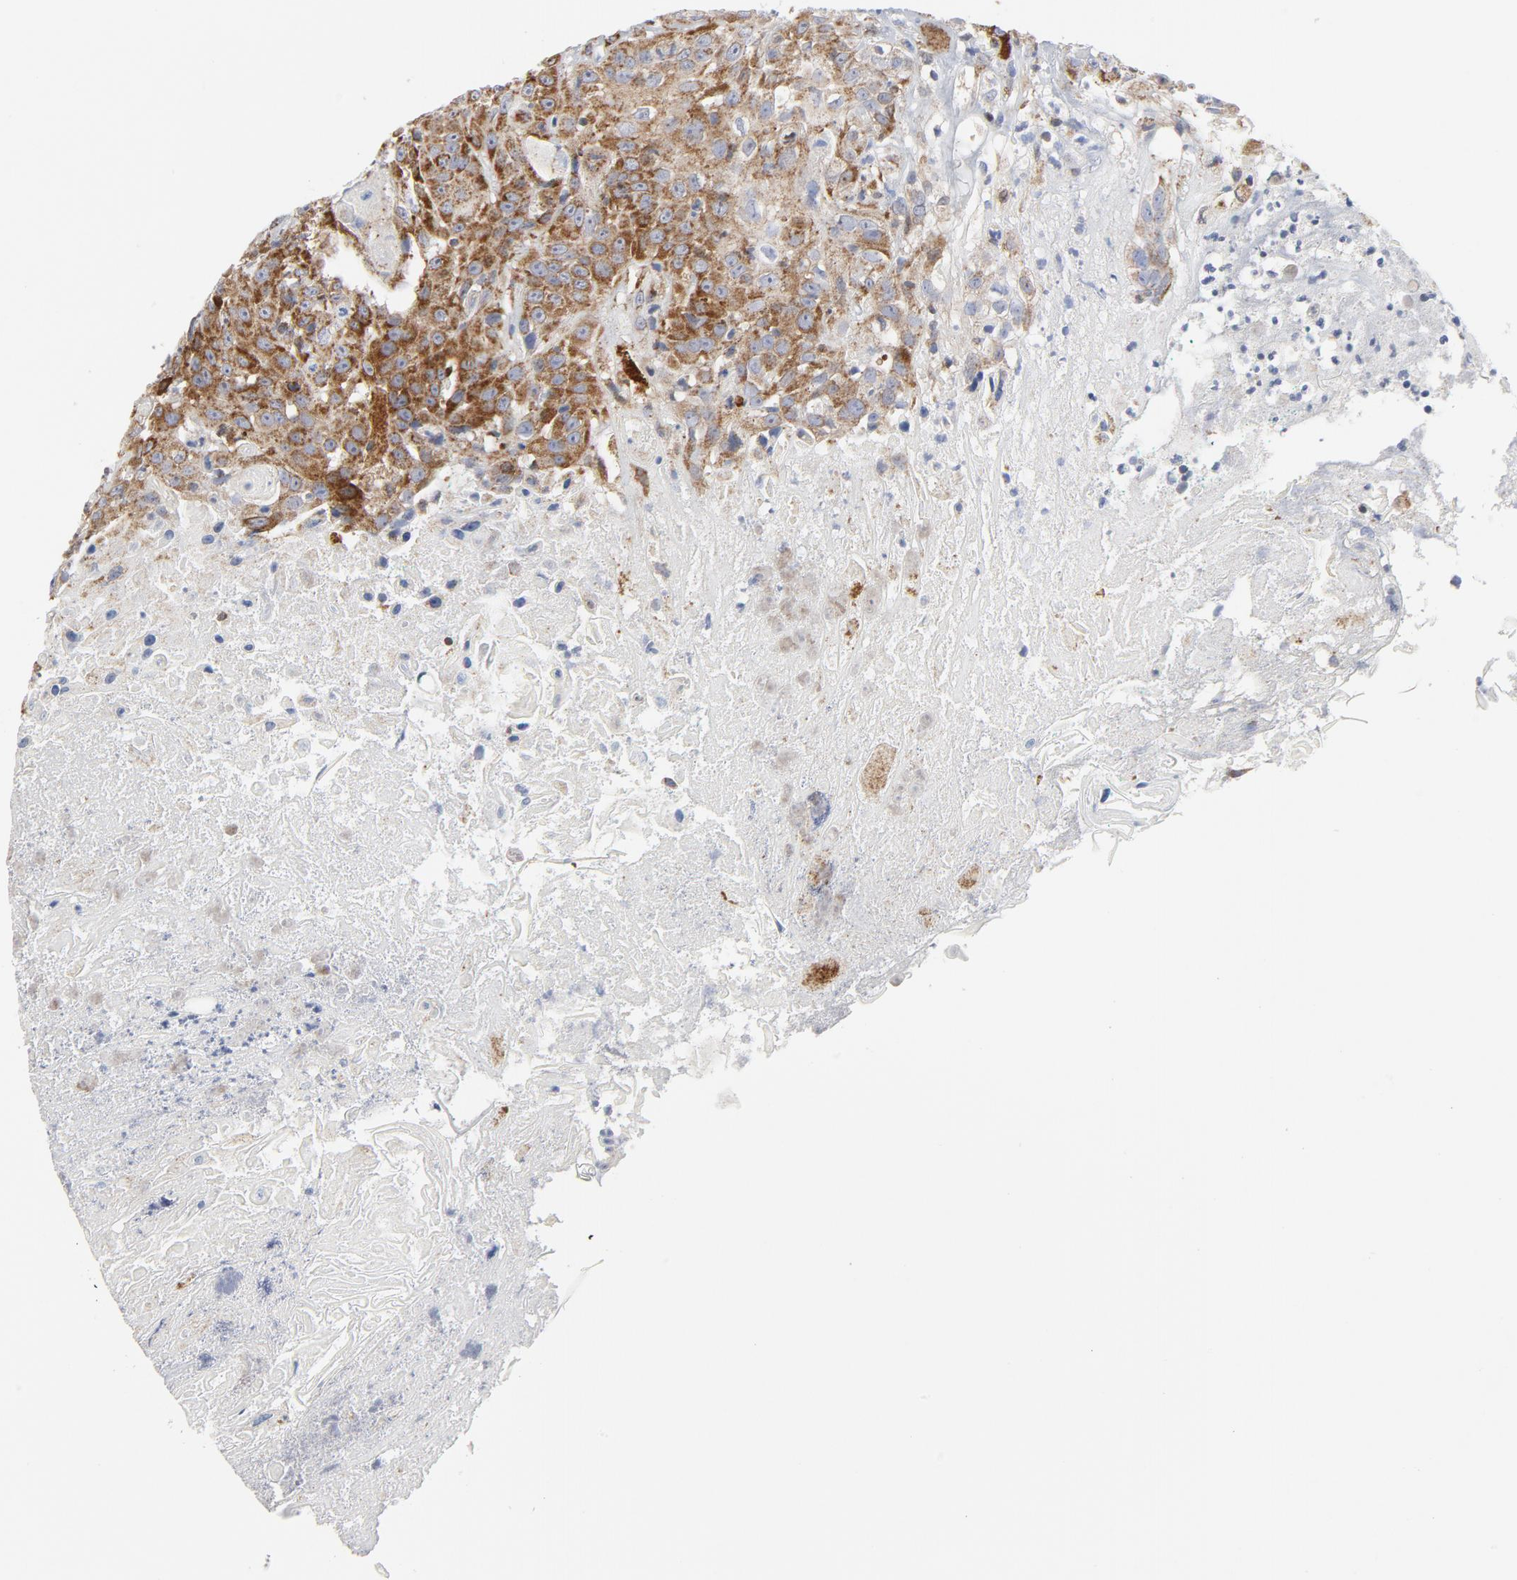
{"staining": {"intensity": "moderate", "quantity": ">75%", "location": "cytoplasmic/membranous"}, "tissue": "head and neck cancer", "cell_type": "Tumor cells", "image_type": "cancer", "snomed": [{"axis": "morphology", "description": "Squamous cell carcinoma, NOS"}, {"axis": "topography", "description": "Head-Neck"}], "caption": "IHC (DAB (3,3'-diaminobenzidine)) staining of head and neck cancer displays moderate cytoplasmic/membranous protein expression in approximately >75% of tumor cells. The protein is shown in brown color, while the nuclei are stained blue.", "gene": "CYCS", "patient": {"sex": "female", "age": 84}}